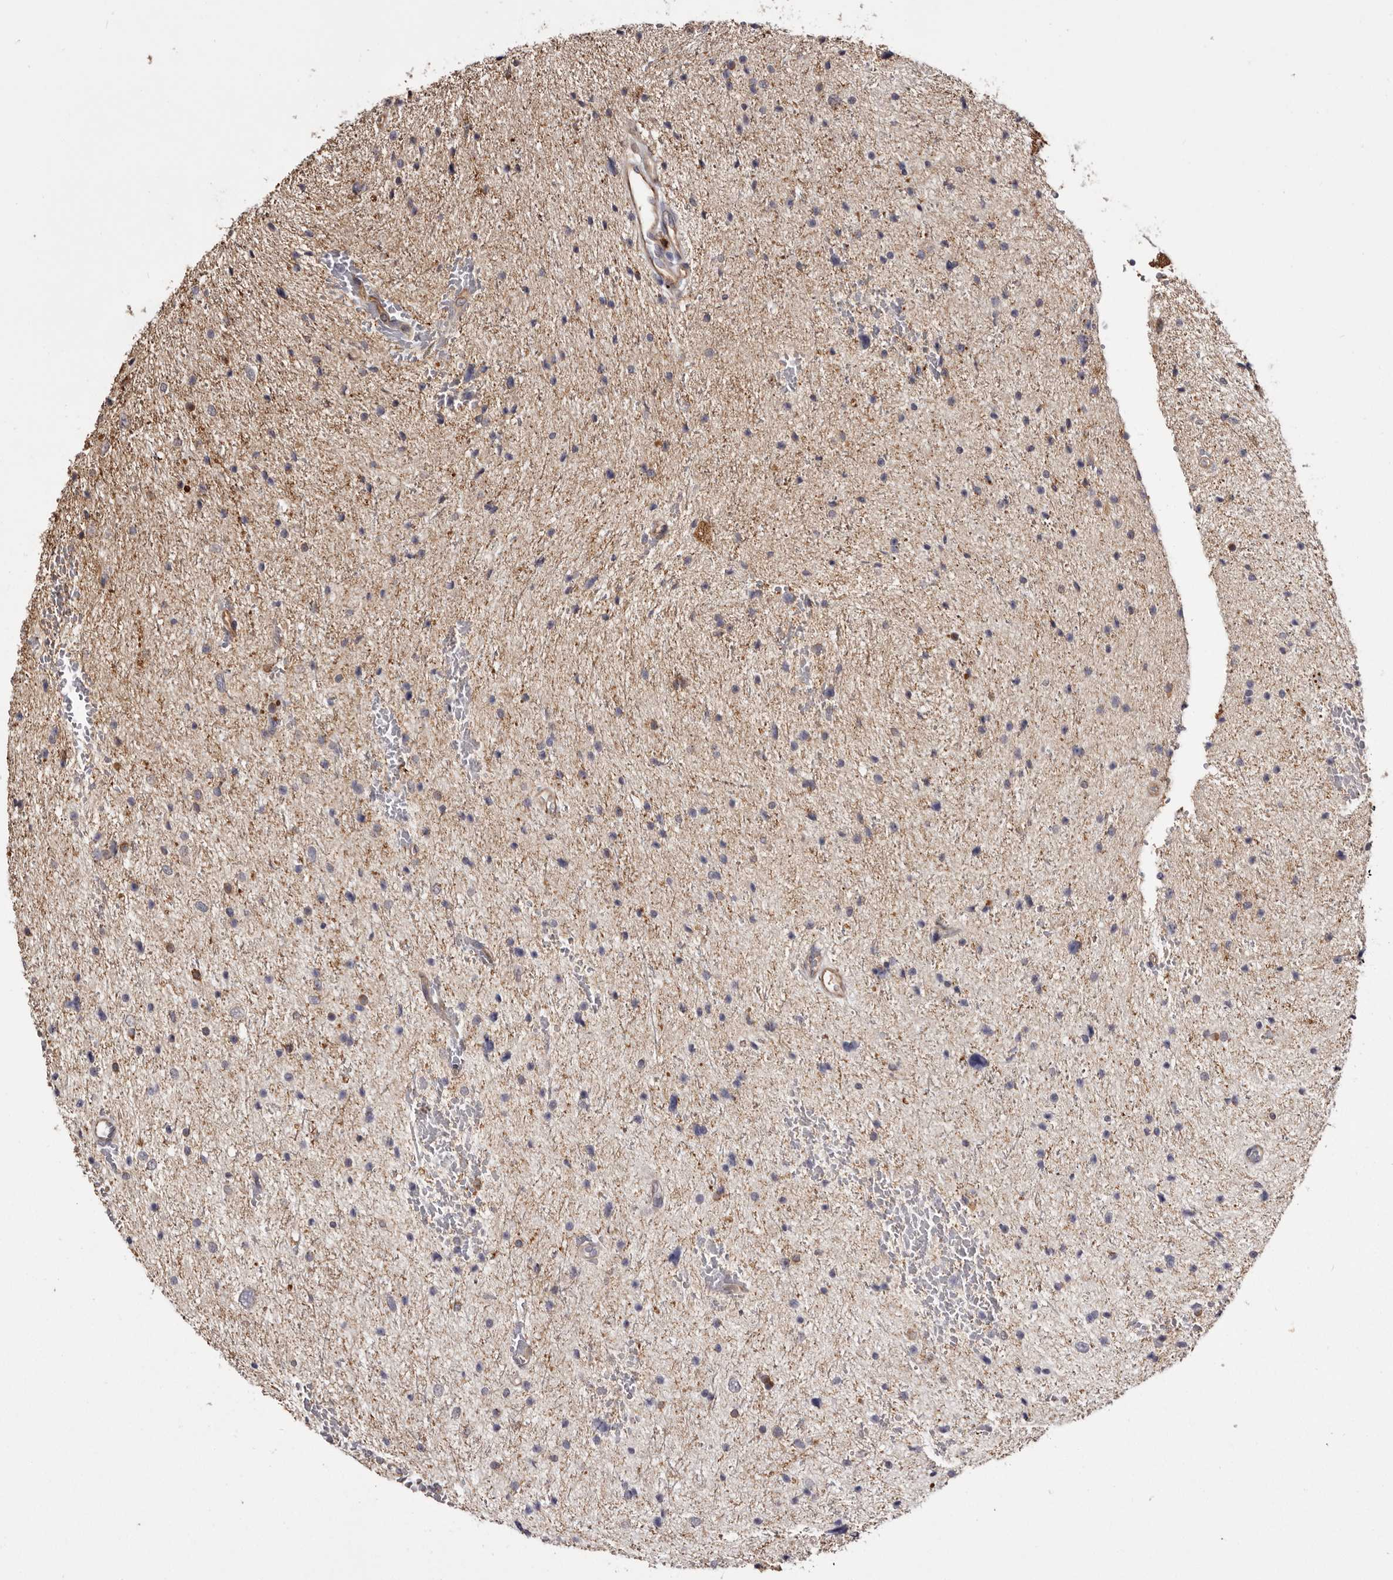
{"staining": {"intensity": "moderate", "quantity": "<25%", "location": "cytoplasmic/membranous"}, "tissue": "glioma", "cell_type": "Tumor cells", "image_type": "cancer", "snomed": [{"axis": "morphology", "description": "Glioma, malignant, Low grade"}, {"axis": "topography", "description": "Brain"}], "caption": "Immunohistochemistry (DAB) staining of malignant low-grade glioma demonstrates moderate cytoplasmic/membranous protein expression in about <25% of tumor cells.", "gene": "TNNI1", "patient": {"sex": "female", "age": 37}}